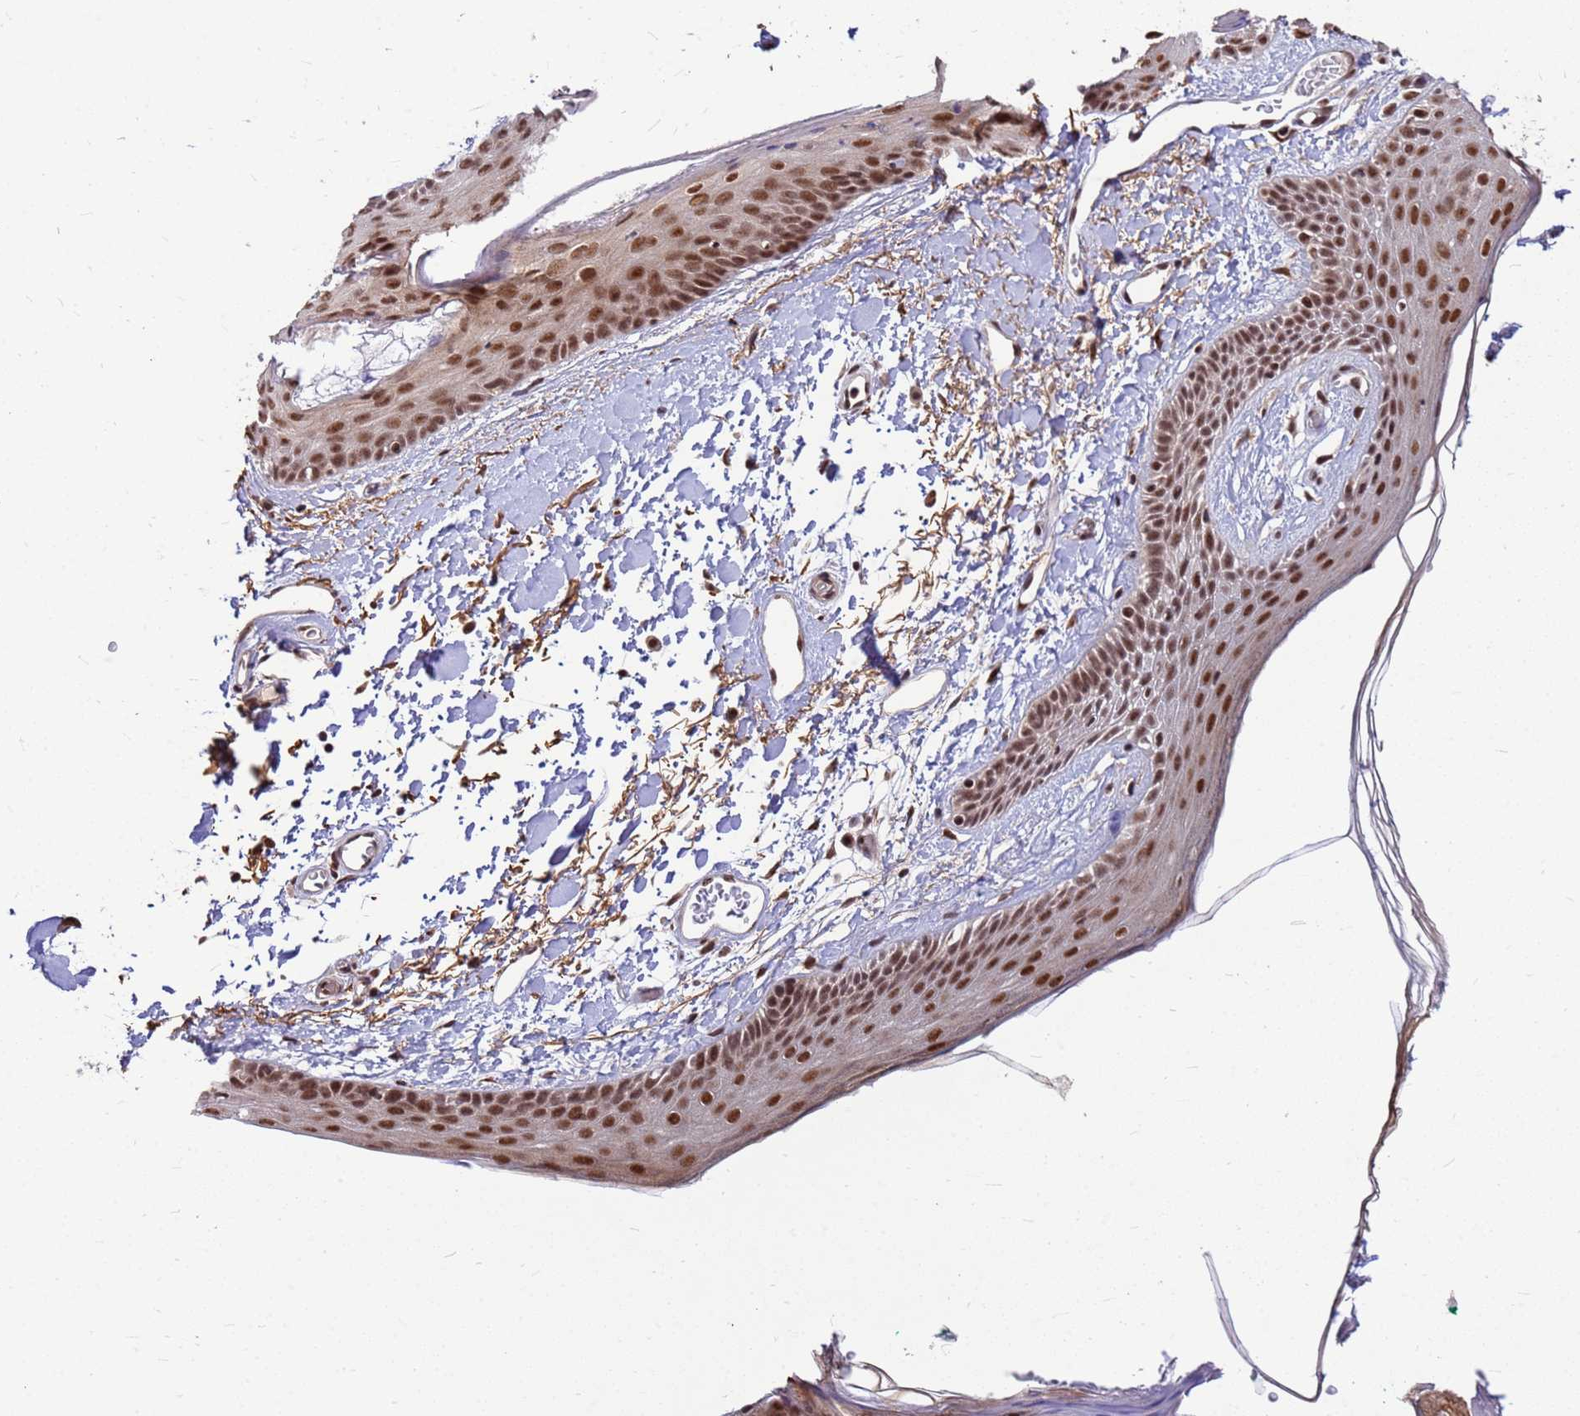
{"staining": {"intensity": "moderate", "quantity": ">75%", "location": "nuclear"}, "tissue": "skin", "cell_type": "Fibroblasts", "image_type": "normal", "snomed": [{"axis": "morphology", "description": "Normal tissue, NOS"}, {"axis": "topography", "description": "Skin"}], "caption": "Moderate nuclear staining is seen in approximately >75% of fibroblasts in benign skin.", "gene": "NCBP2", "patient": {"sex": "male", "age": 79}}